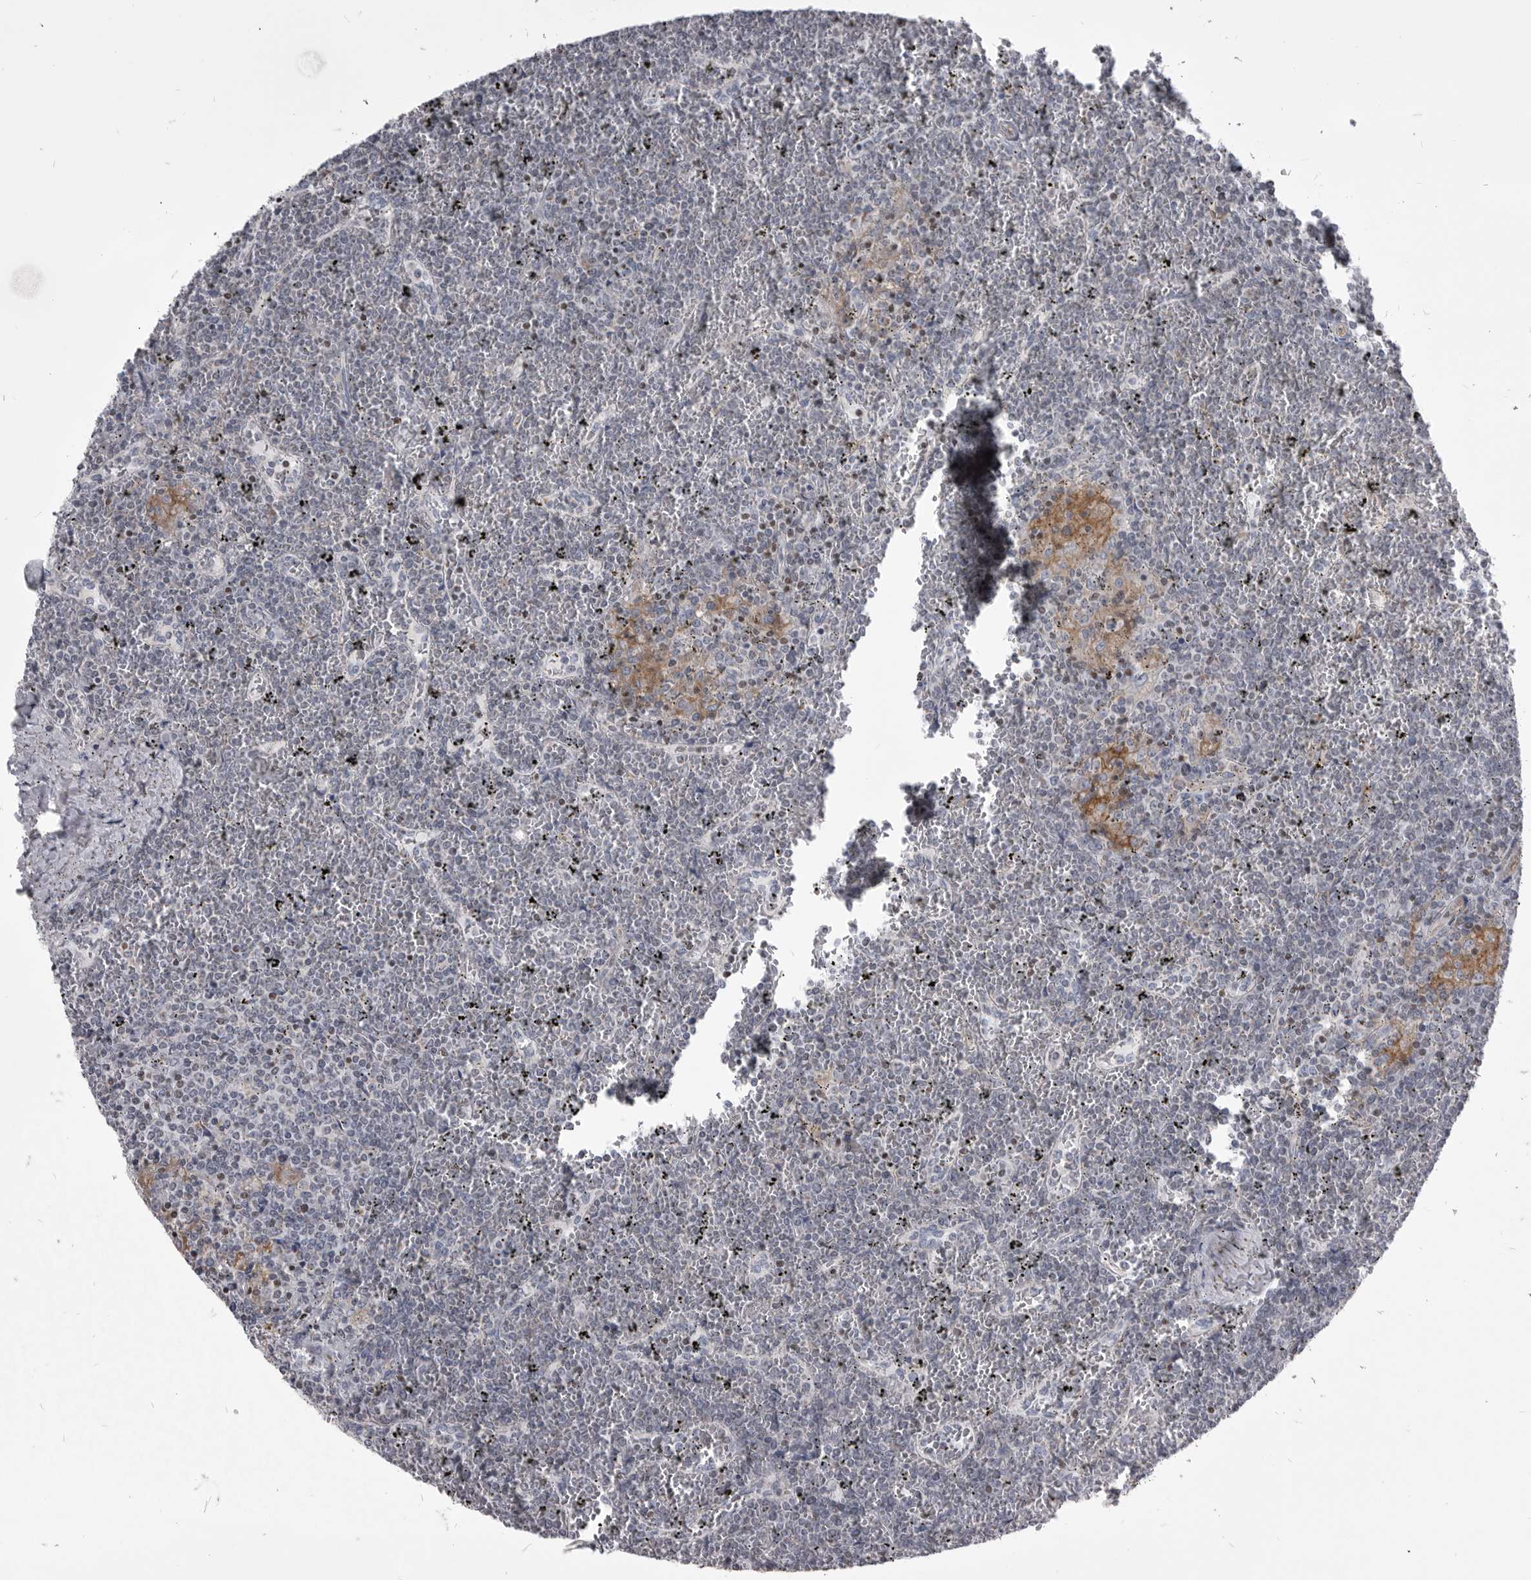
{"staining": {"intensity": "negative", "quantity": "none", "location": "none"}, "tissue": "lymphoma", "cell_type": "Tumor cells", "image_type": "cancer", "snomed": [{"axis": "morphology", "description": "Malignant lymphoma, non-Hodgkin's type, Low grade"}, {"axis": "topography", "description": "Spleen"}], "caption": "Histopathology image shows no protein staining in tumor cells of malignant lymphoma, non-Hodgkin's type (low-grade) tissue.", "gene": "OPLAH", "patient": {"sex": "female", "age": 19}}